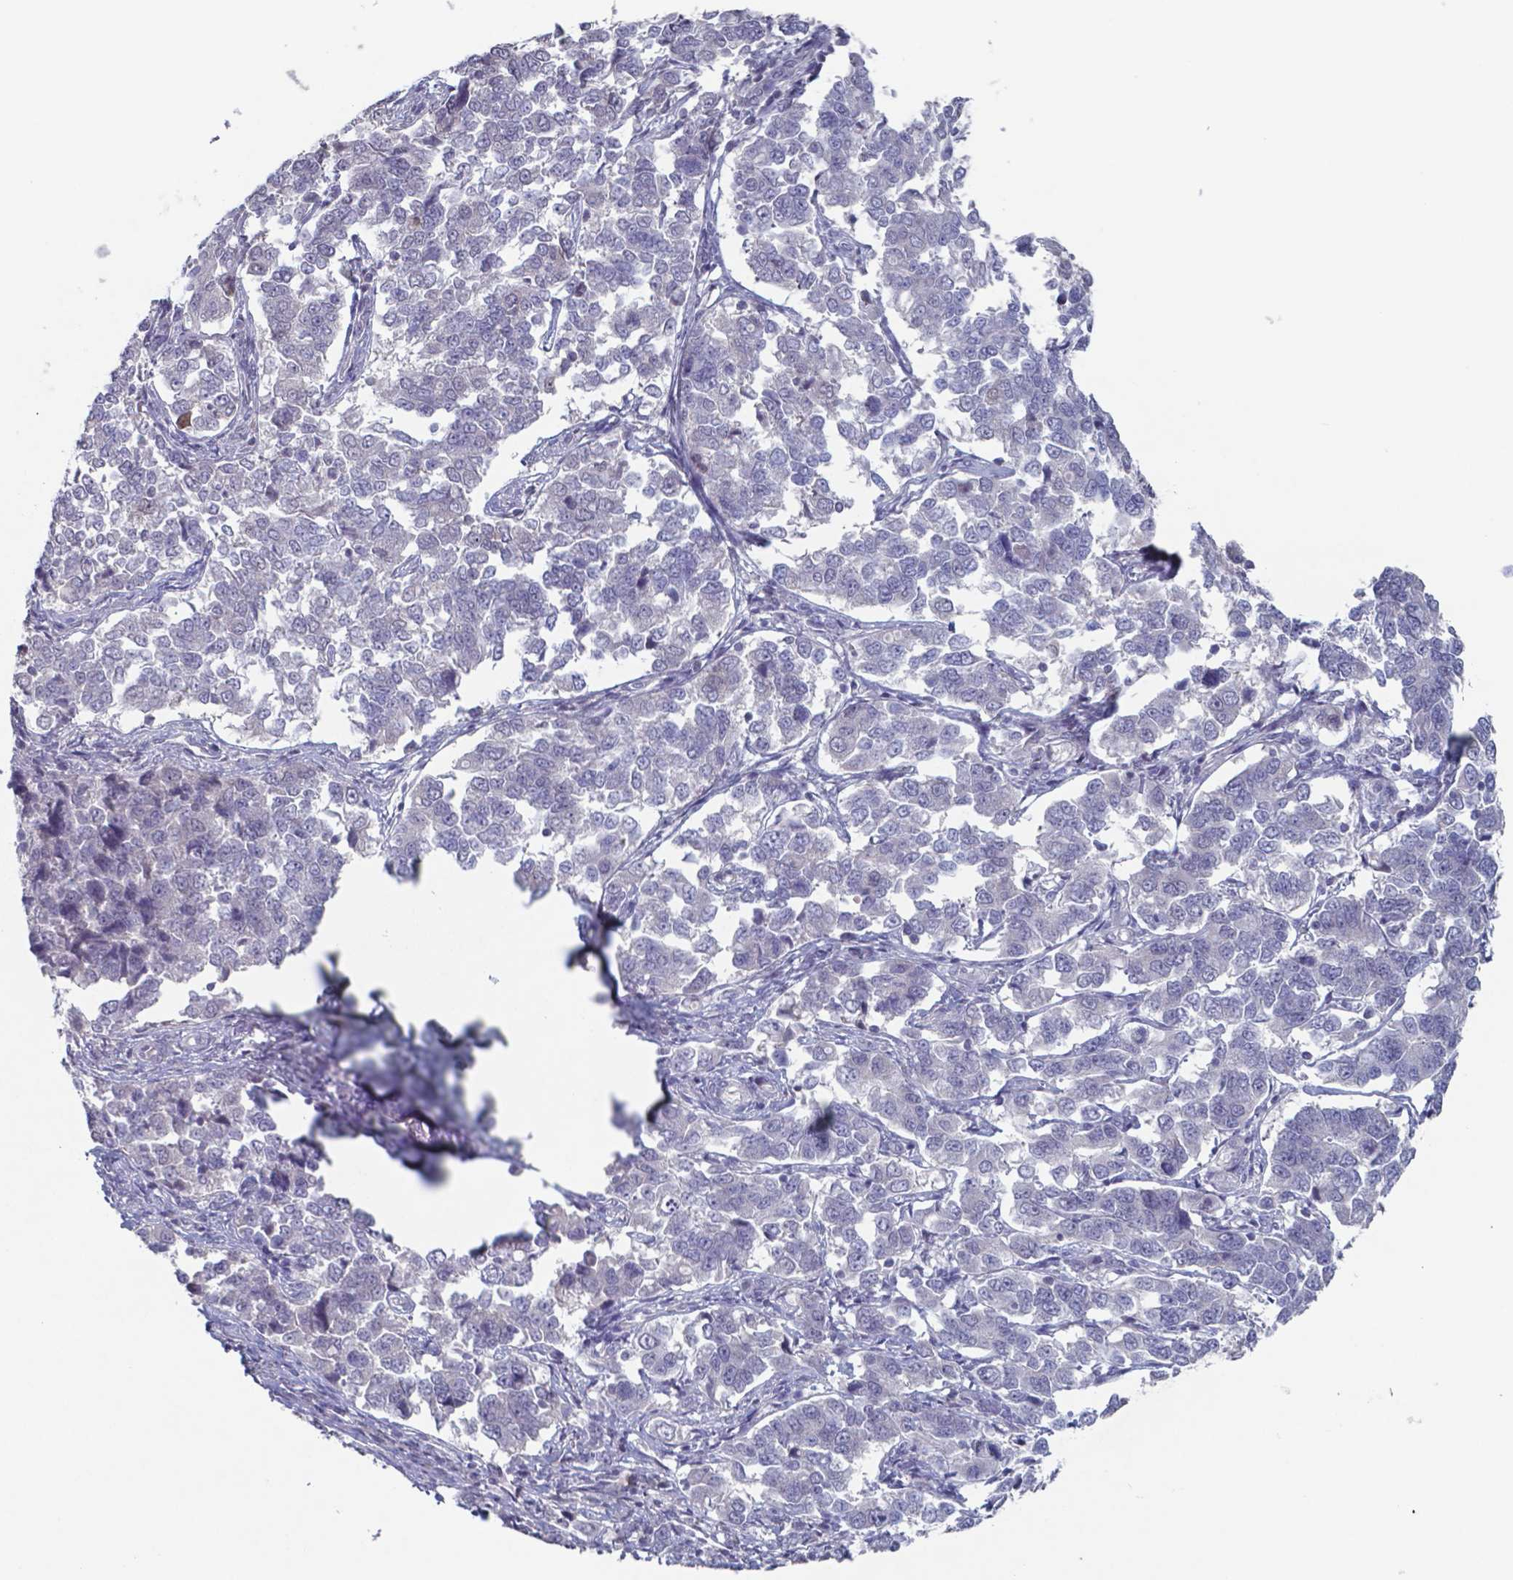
{"staining": {"intensity": "weak", "quantity": "<25%", "location": "nuclear"}, "tissue": "endometrial cancer", "cell_type": "Tumor cells", "image_type": "cancer", "snomed": [{"axis": "morphology", "description": "Adenocarcinoma, NOS"}, {"axis": "topography", "description": "Endometrium"}], "caption": "The photomicrograph shows no significant expression in tumor cells of endometrial cancer (adenocarcinoma).", "gene": "TDP2", "patient": {"sex": "female", "age": 43}}